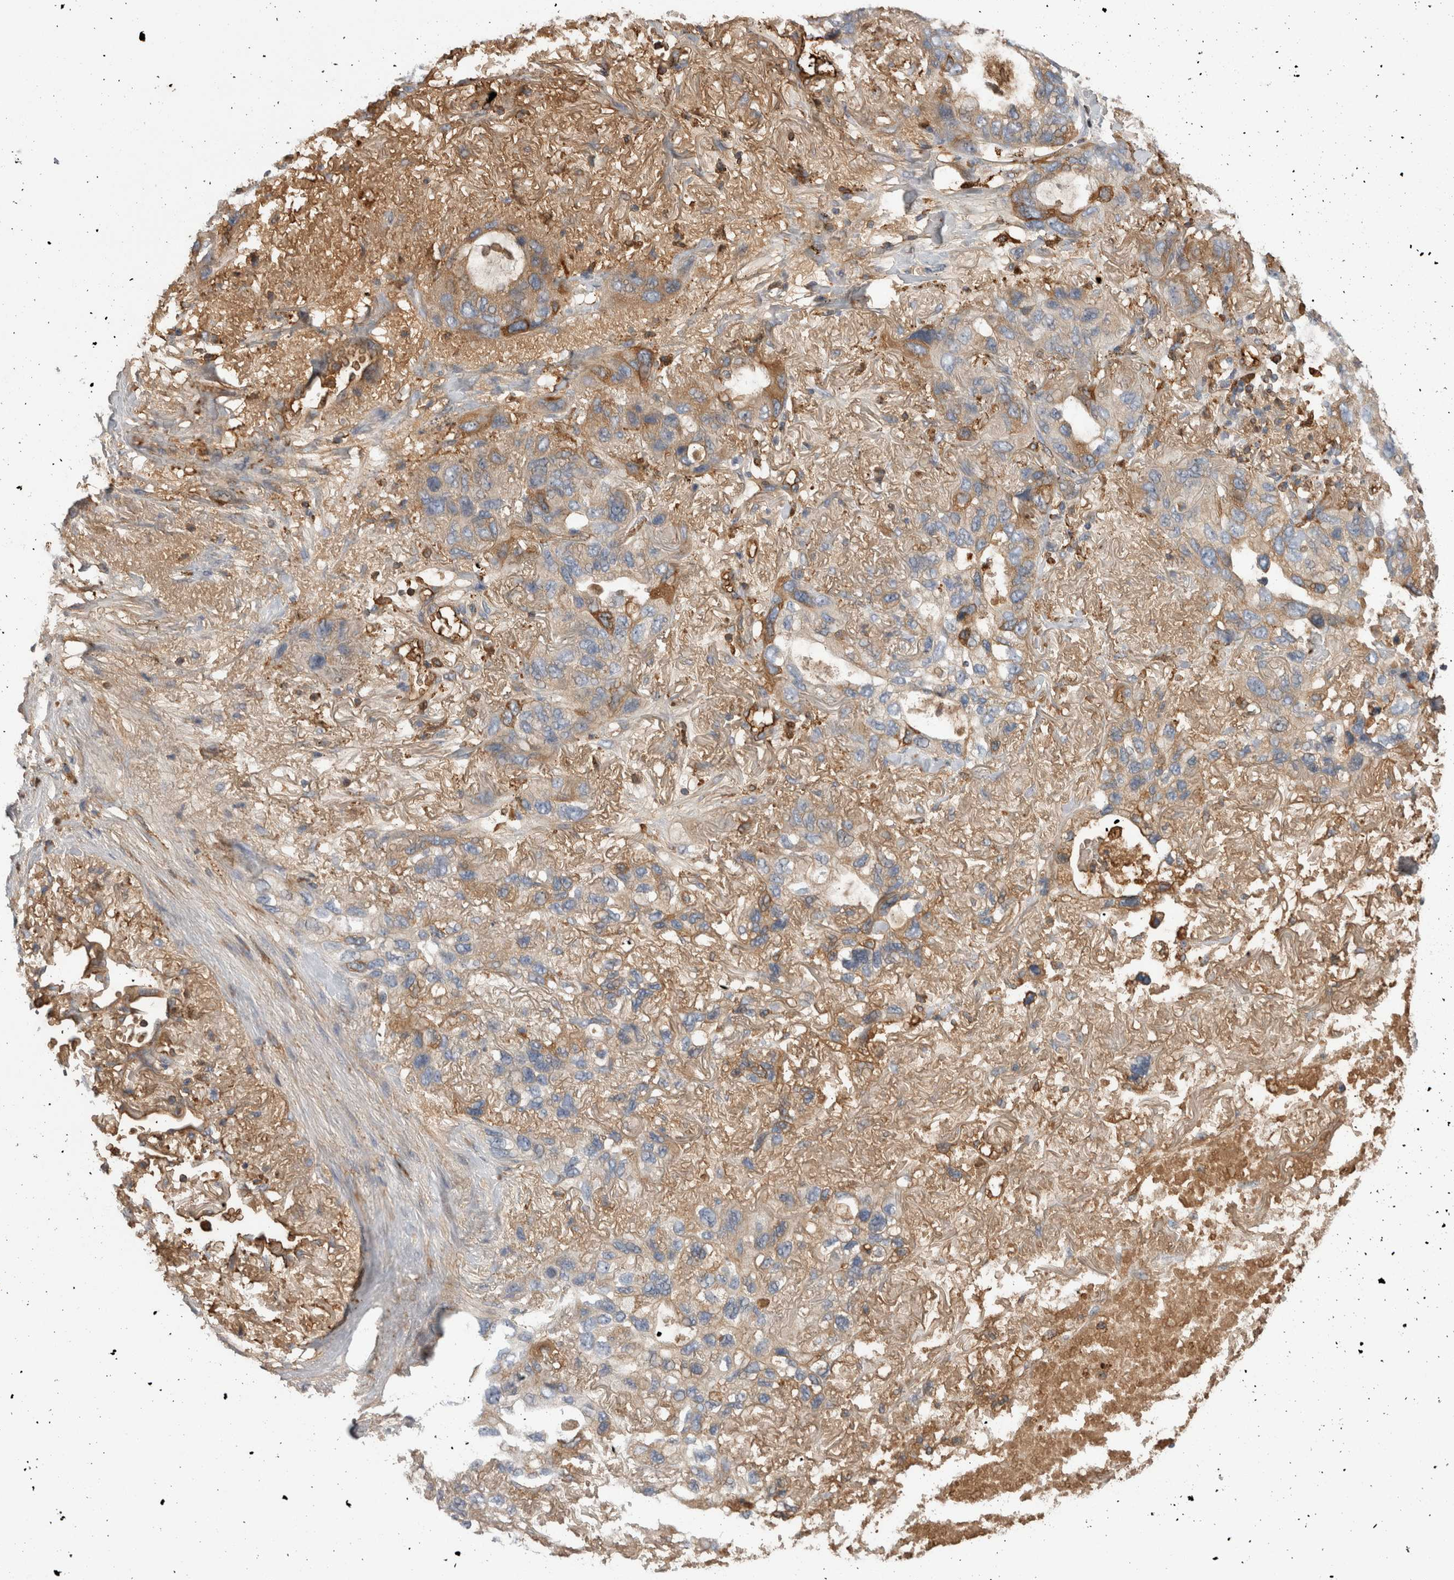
{"staining": {"intensity": "weak", "quantity": ">75%", "location": "cytoplasmic/membranous"}, "tissue": "lung cancer", "cell_type": "Tumor cells", "image_type": "cancer", "snomed": [{"axis": "morphology", "description": "Squamous cell carcinoma, NOS"}, {"axis": "topography", "description": "Lung"}], "caption": "Human lung cancer (squamous cell carcinoma) stained with a protein marker displays weak staining in tumor cells.", "gene": "TBCE", "patient": {"sex": "female", "age": 73}}